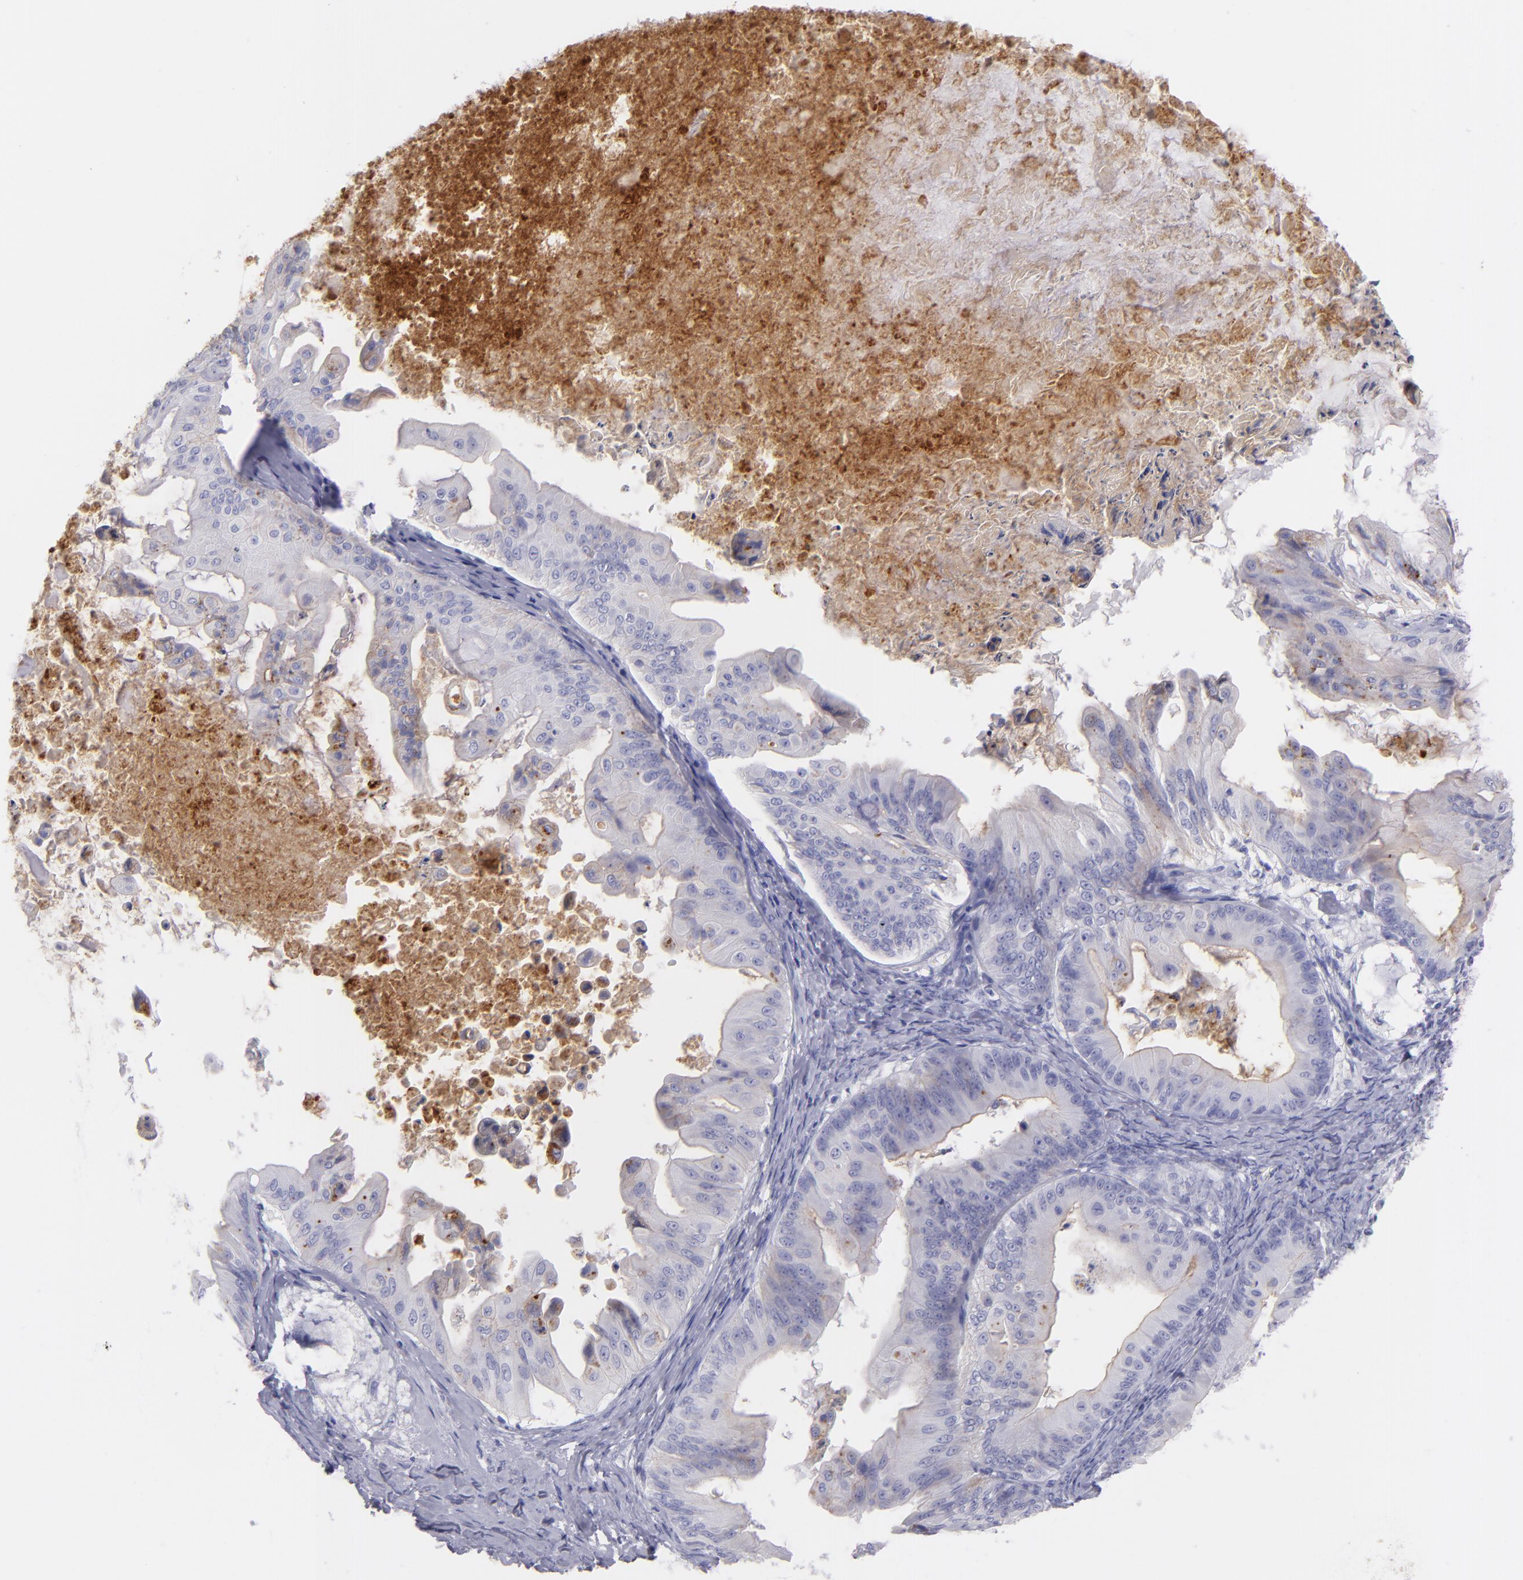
{"staining": {"intensity": "negative", "quantity": "none", "location": "none"}, "tissue": "ovarian cancer", "cell_type": "Tumor cells", "image_type": "cancer", "snomed": [{"axis": "morphology", "description": "Cystadenocarcinoma, mucinous, NOS"}, {"axis": "topography", "description": "Ovary"}], "caption": "Tumor cells show no significant positivity in ovarian cancer (mucinous cystadenocarcinoma).", "gene": "CD82", "patient": {"sex": "female", "age": 37}}